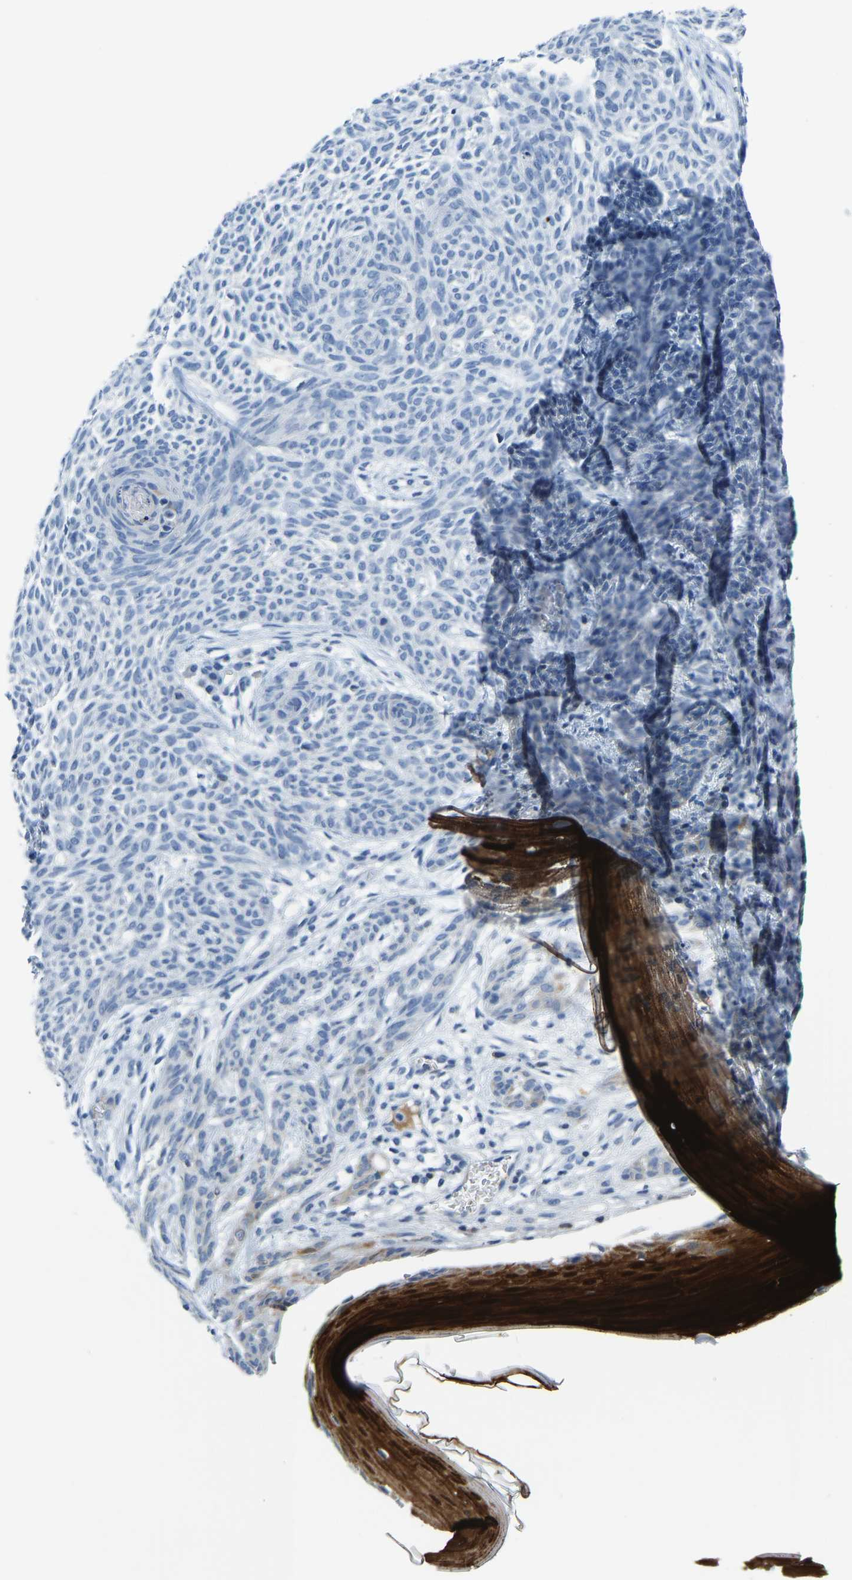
{"staining": {"intensity": "weak", "quantity": "<25%", "location": "cytoplasmic/membranous"}, "tissue": "skin cancer", "cell_type": "Tumor cells", "image_type": "cancer", "snomed": [{"axis": "morphology", "description": "Basal cell carcinoma"}, {"axis": "topography", "description": "Skin"}], "caption": "The image reveals no significant expression in tumor cells of skin cancer (basal cell carcinoma).", "gene": "SERPINB3", "patient": {"sex": "female", "age": 59}}